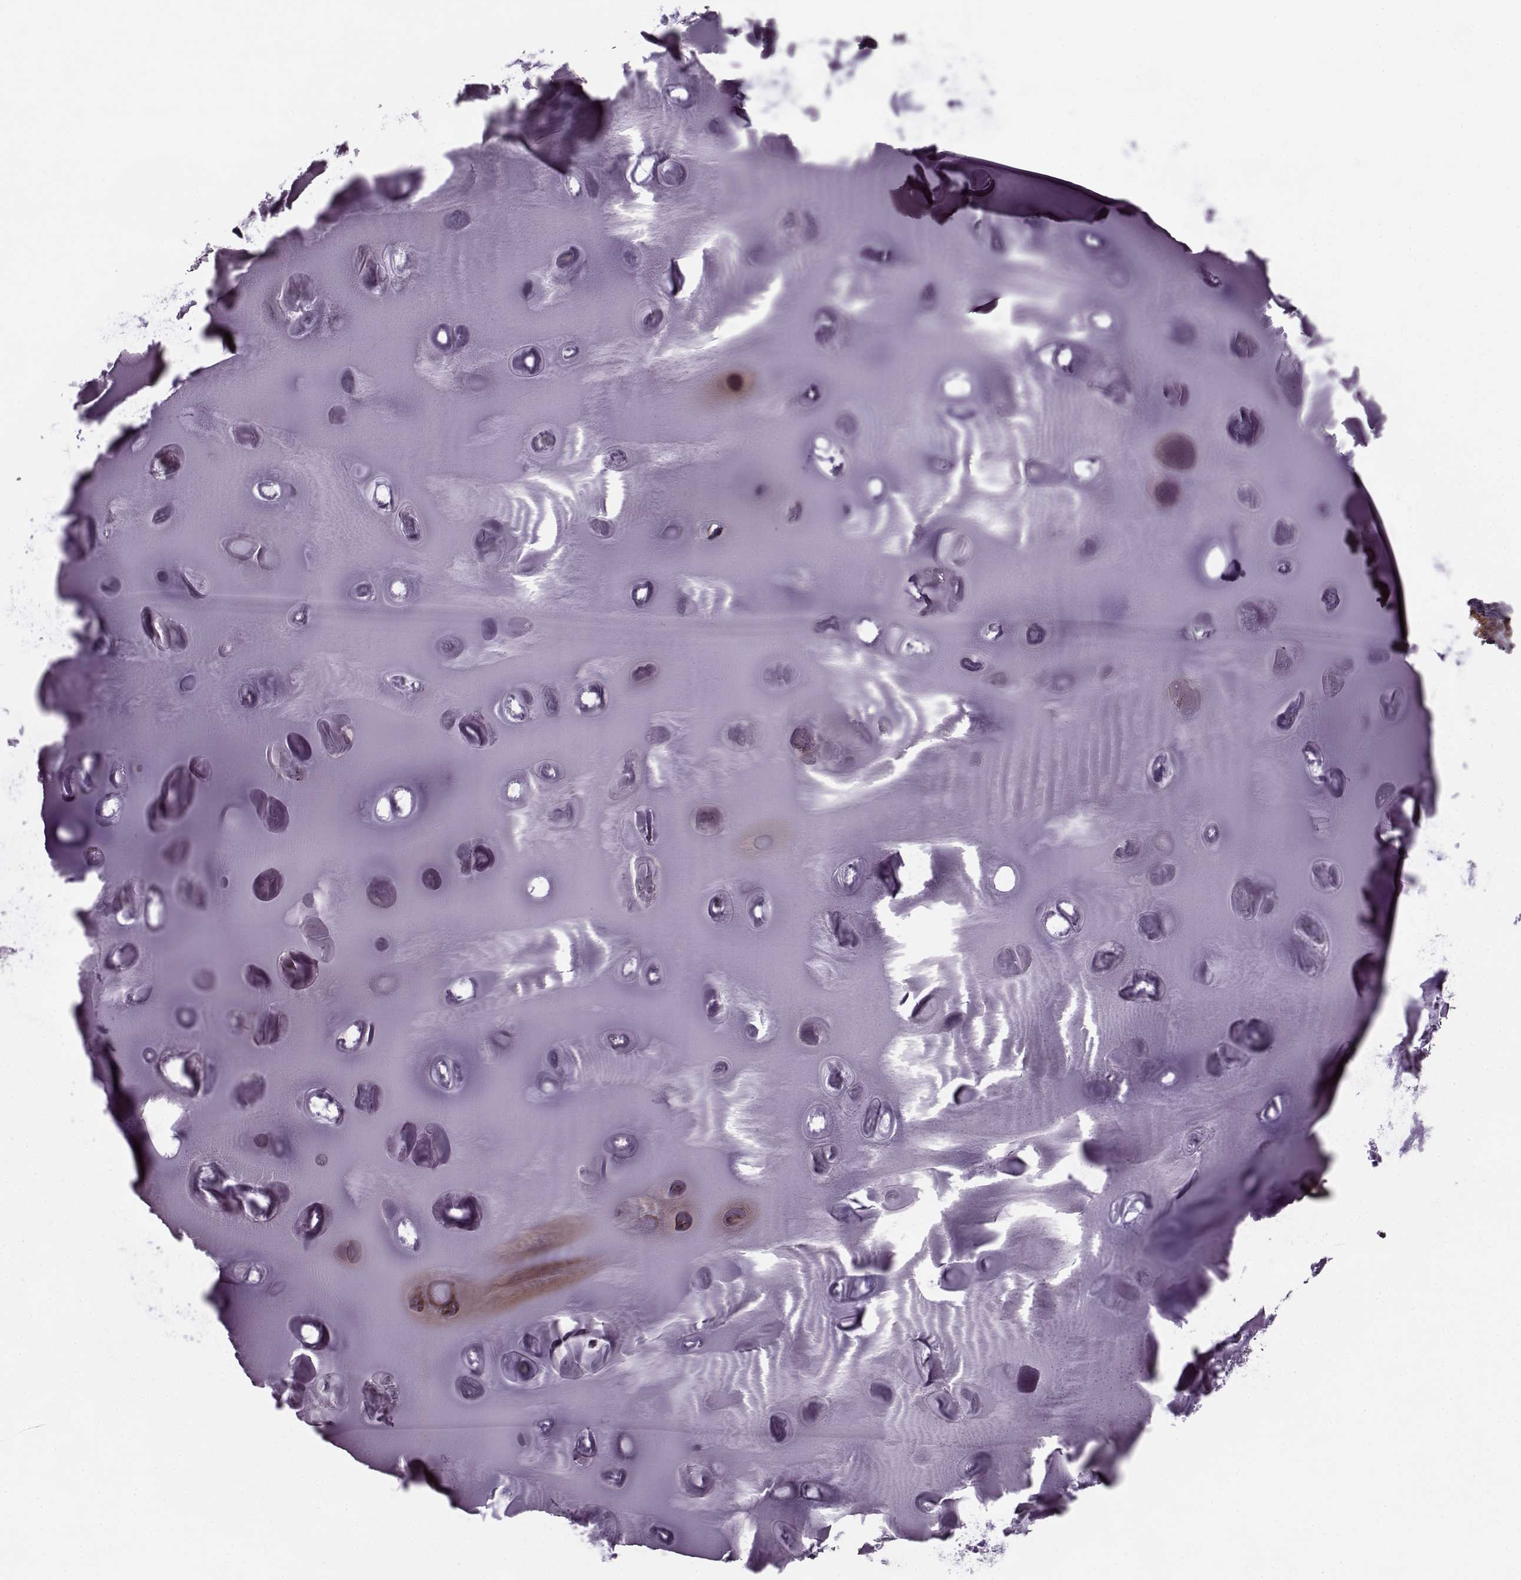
{"staining": {"intensity": "negative", "quantity": "none", "location": "none"}, "tissue": "soft tissue", "cell_type": "Chondrocytes", "image_type": "normal", "snomed": [{"axis": "morphology", "description": "Normal tissue, NOS"}, {"axis": "morphology", "description": "Squamous cell carcinoma, NOS"}, {"axis": "topography", "description": "Cartilage tissue"}, {"axis": "topography", "description": "Lung"}], "caption": "IHC of normal soft tissue shows no expression in chondrocytes.", "gene": "NTF3", "patient": {"sex": "male", "age": 66}}